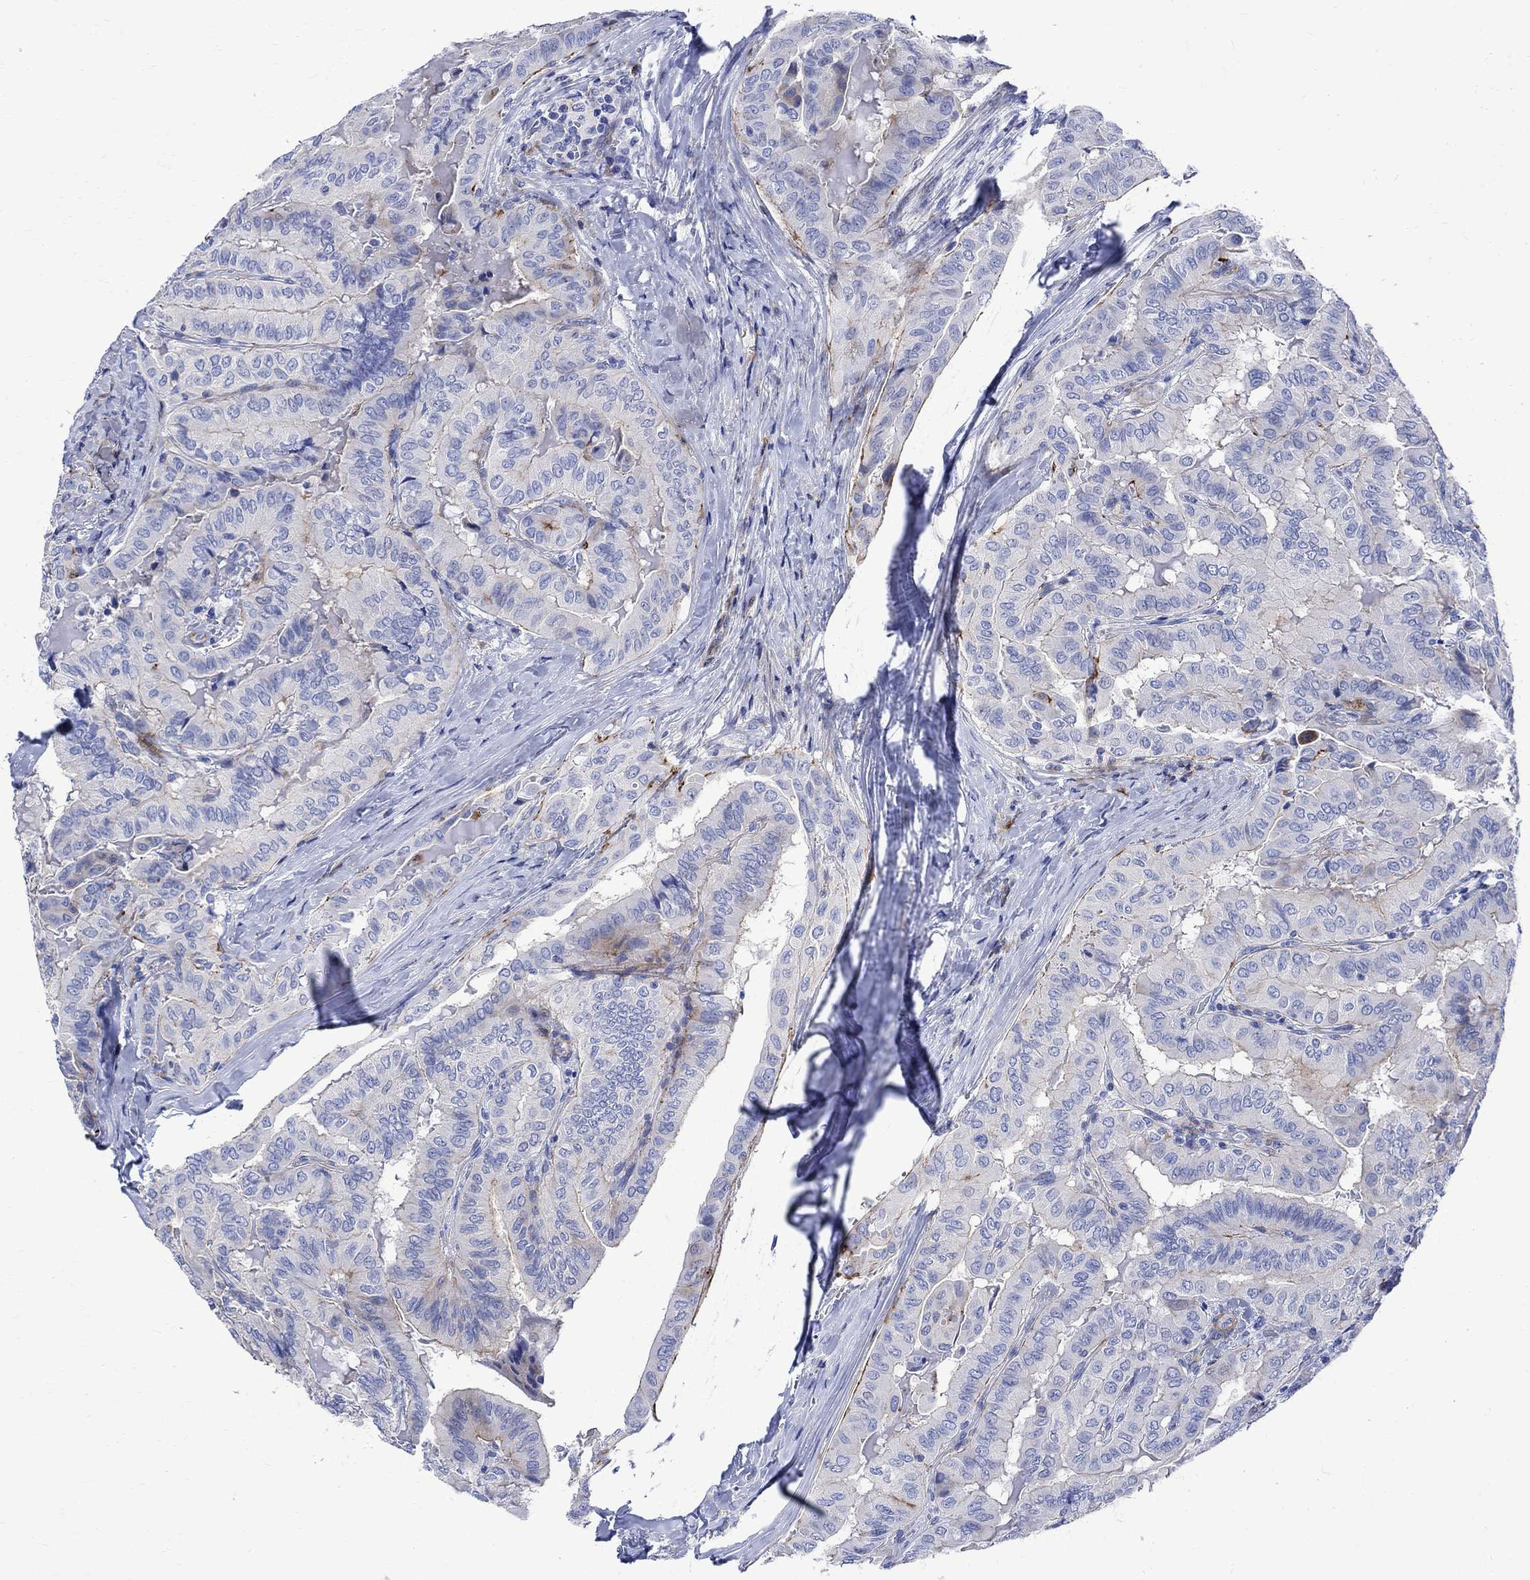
{"staining": {"intensity": "moderate", "quantity": "<25%", "location": "cytoplasmic/membranous"}, "tissue": "thyroid cancer", "cell_type": "Tumor cells", "image_type": "cancer", "snomed": [{"axis": "morphology", "description": "Papillary adenocarcinoma, NOS"}, {"axis": "topography", "description": "Thyroid gland"}], "caption": "An immunohistochemistry (IHC) image of neoplastic tissue is shown. Protein staining in brown highlights moderate cytoplasmic/membranous positivity in papillary adenocarcinoma (thyroid) within tumor cells.", "gene": "PARVB", "patient": {"sex": "female", "age": 68}}